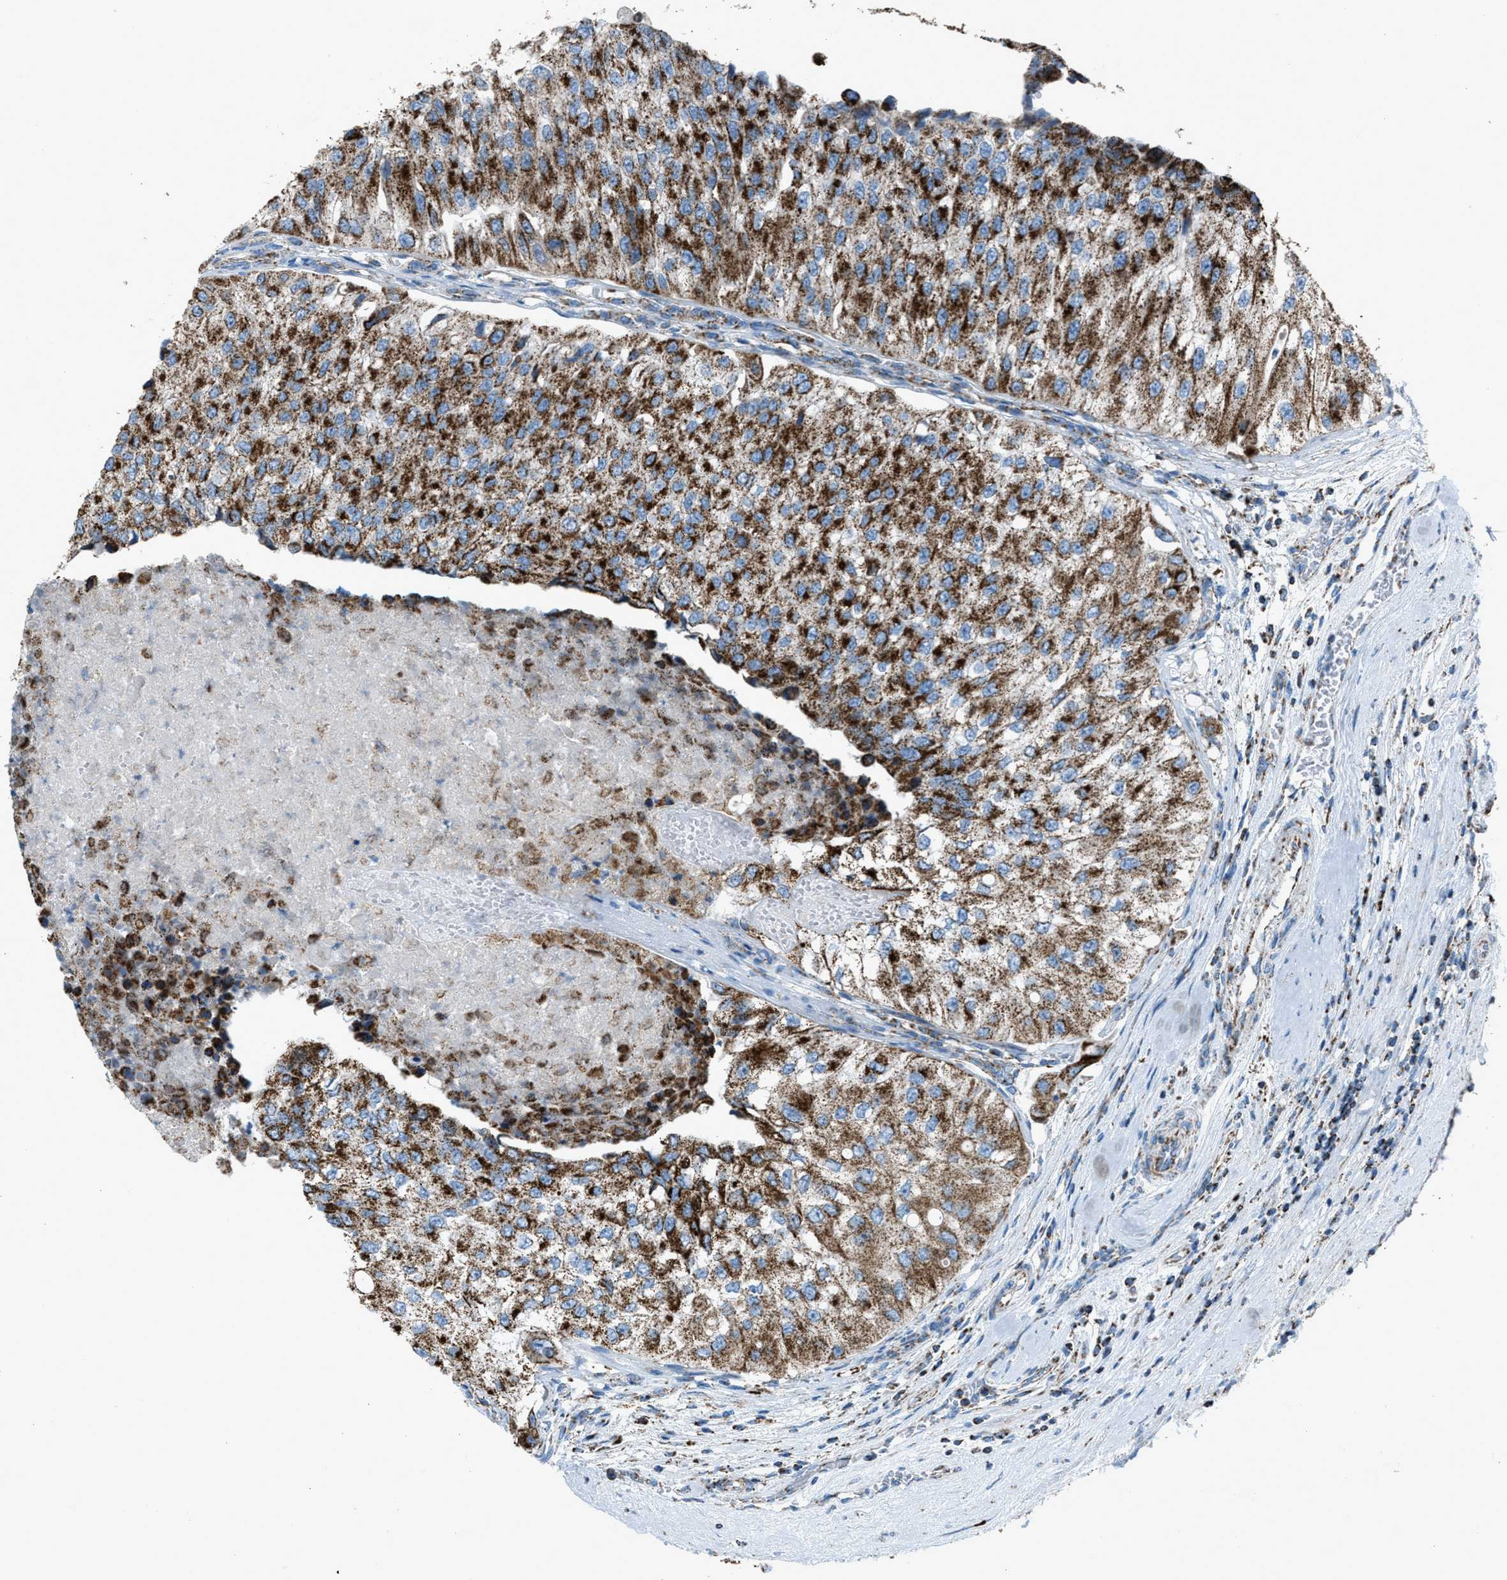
{"staining": {"intensity": "strong", "quantity": ">75%", "location": "cytoplasmic/membranous"}, "tissue": "urothelial cancer", "cell_type": "Tumor cells", "image_type": "cancer", "snomed": [{"axis": "morphology", "description": "Urothelial carcinoma, High grade"}, {"axis": "topography", "description": "Kidney"}, {"axis": "topography", "description": "Urinary bladder"}], "caption": "Tumor cells reveal strong cytoplasmic/membranous expression in approximately >75% of cells in urothelial carcinoma (high-grade).", "gene": "MDH2", "patient": {"sex": "male", "age": 77}}